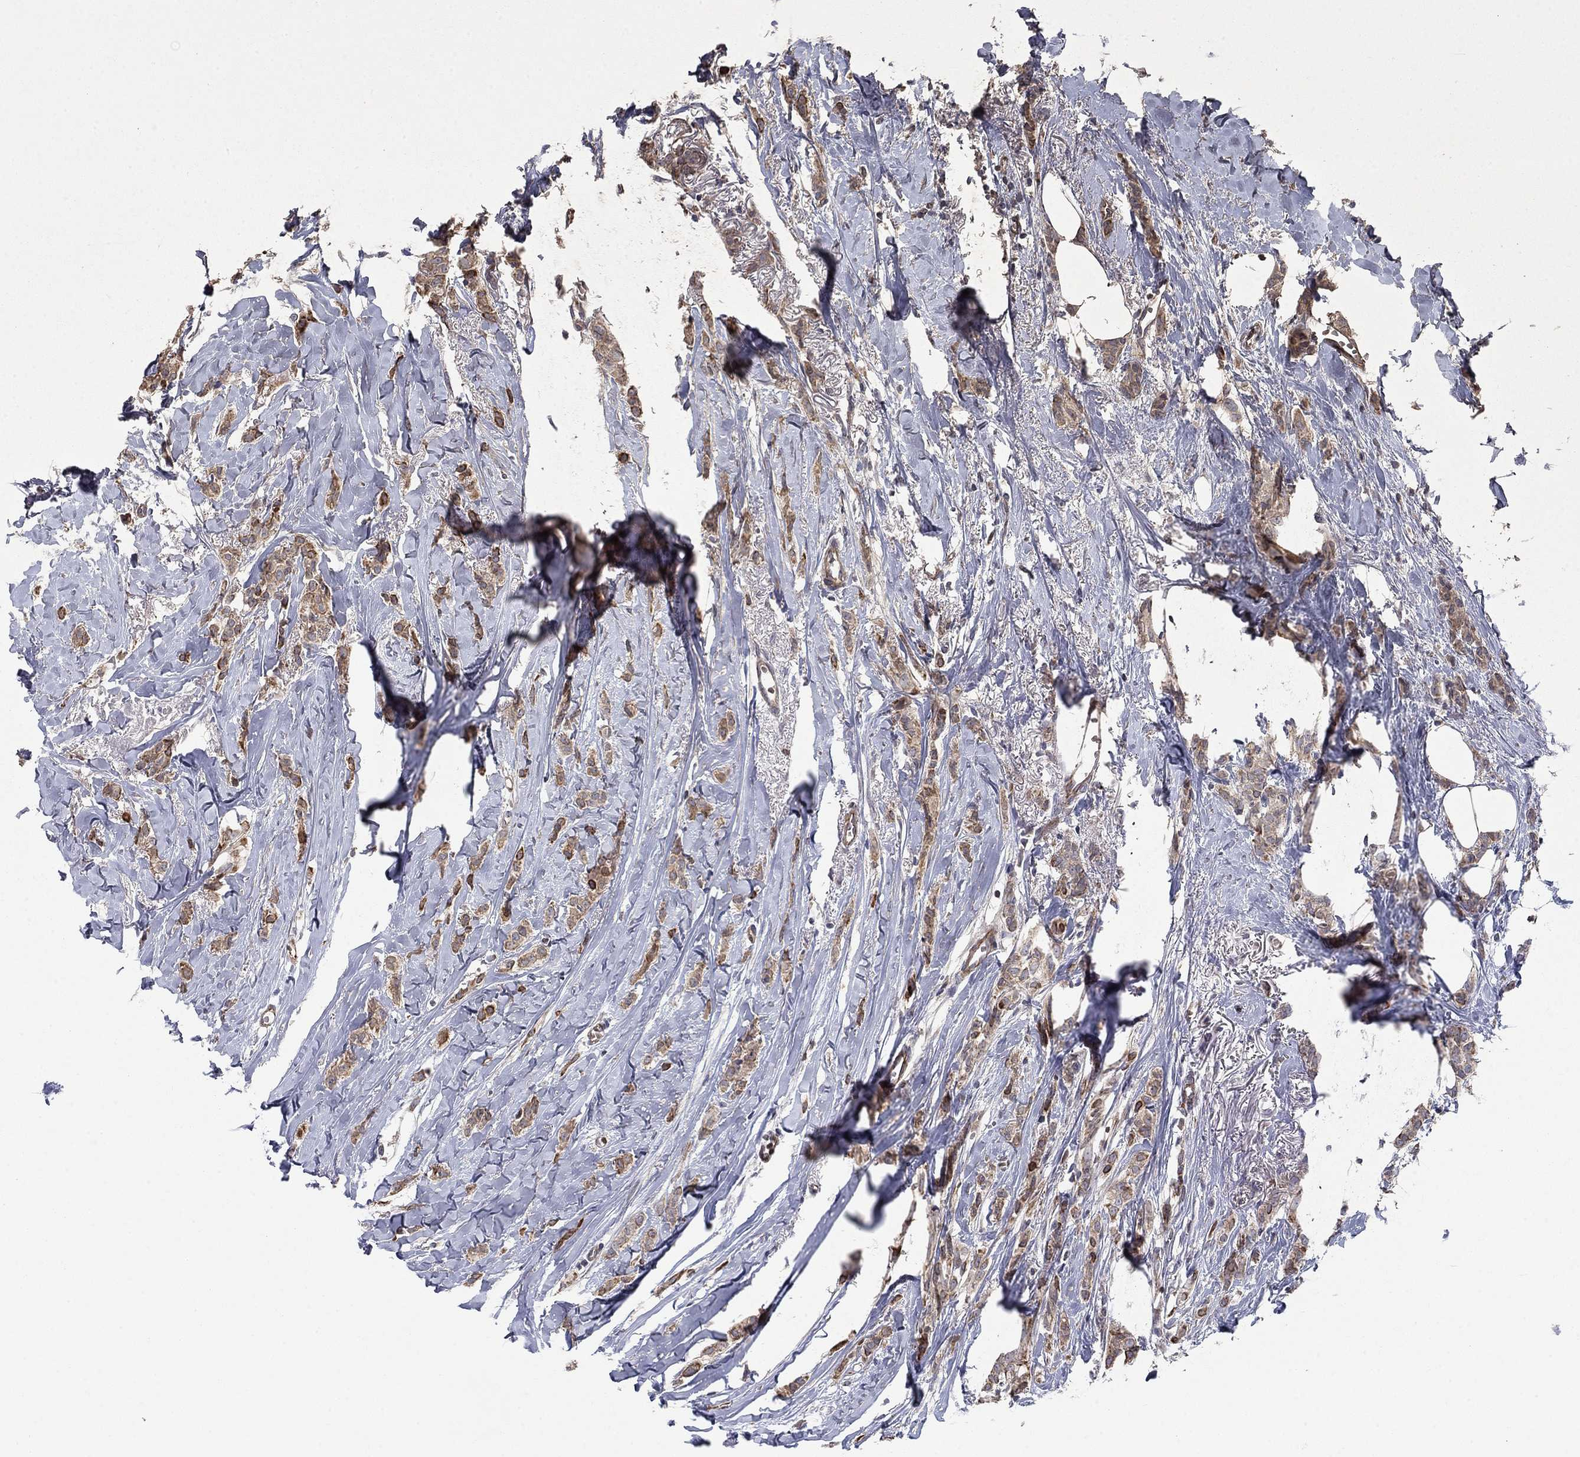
{"staining": {"intensity": "moderate", "quantity": "25%-75%", "location": "cytoplasmic/membranous"}, "tissue": "breast cancer", "cell_type": "Tumor cells", "image_type": "cancer", "snomed": [{"axis": "morphology", "description": "Duct carcinoma"}, {"axis": "topography", "description": "Breast"}], "caption": "IHC histopathology image of invasive ductal carcinoma (breast) stained for a protein (brown), which displays medium levels of moderate cytoplasmic/membranous expression in about 25%-75% of tumor cells.", "gene": "BCL11A", "patient": {"sex": "female", "age": 85}}